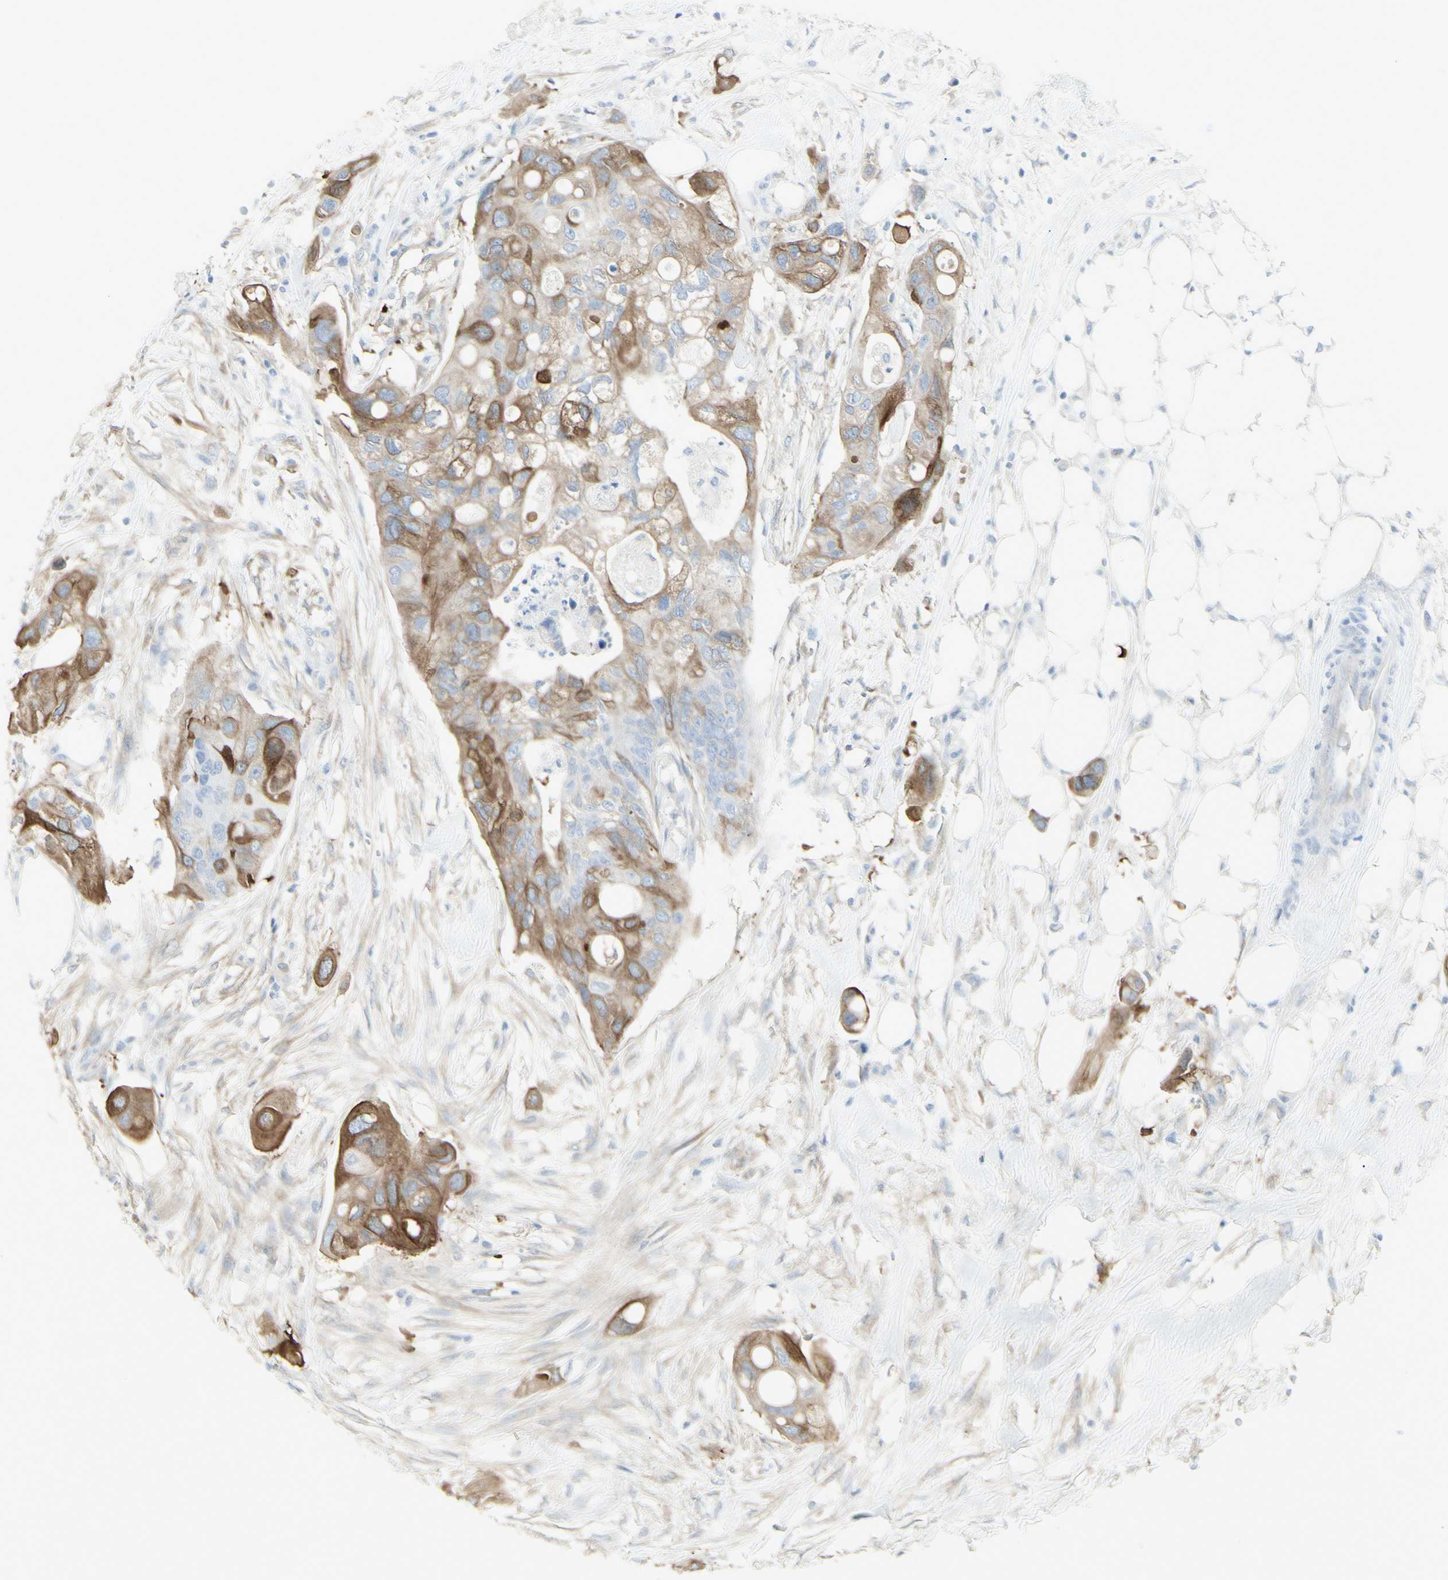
{"staining": {"intensity": "moderate", "quantity": ">75%", "location": "cytoplasmic/membranous"}, "tissue": "colorectal cancer", "cell_type": "Tumor cells", "image_type": "cancer", "snomed": [{"axis": "morphology", "description": "Adenocarcinoma, NOS"}, {"axis": "topography", "description": "Colon"}], "caption": "The immunohistochemical stain labels moderate cytoplasmic/membranous positivity in tumor cells of colorectal adenocarcinoma tissue. Nuclei are stained in blue.", "gene": "ENSG00000198211", "patient": {"sex": "female", "age": 57}}